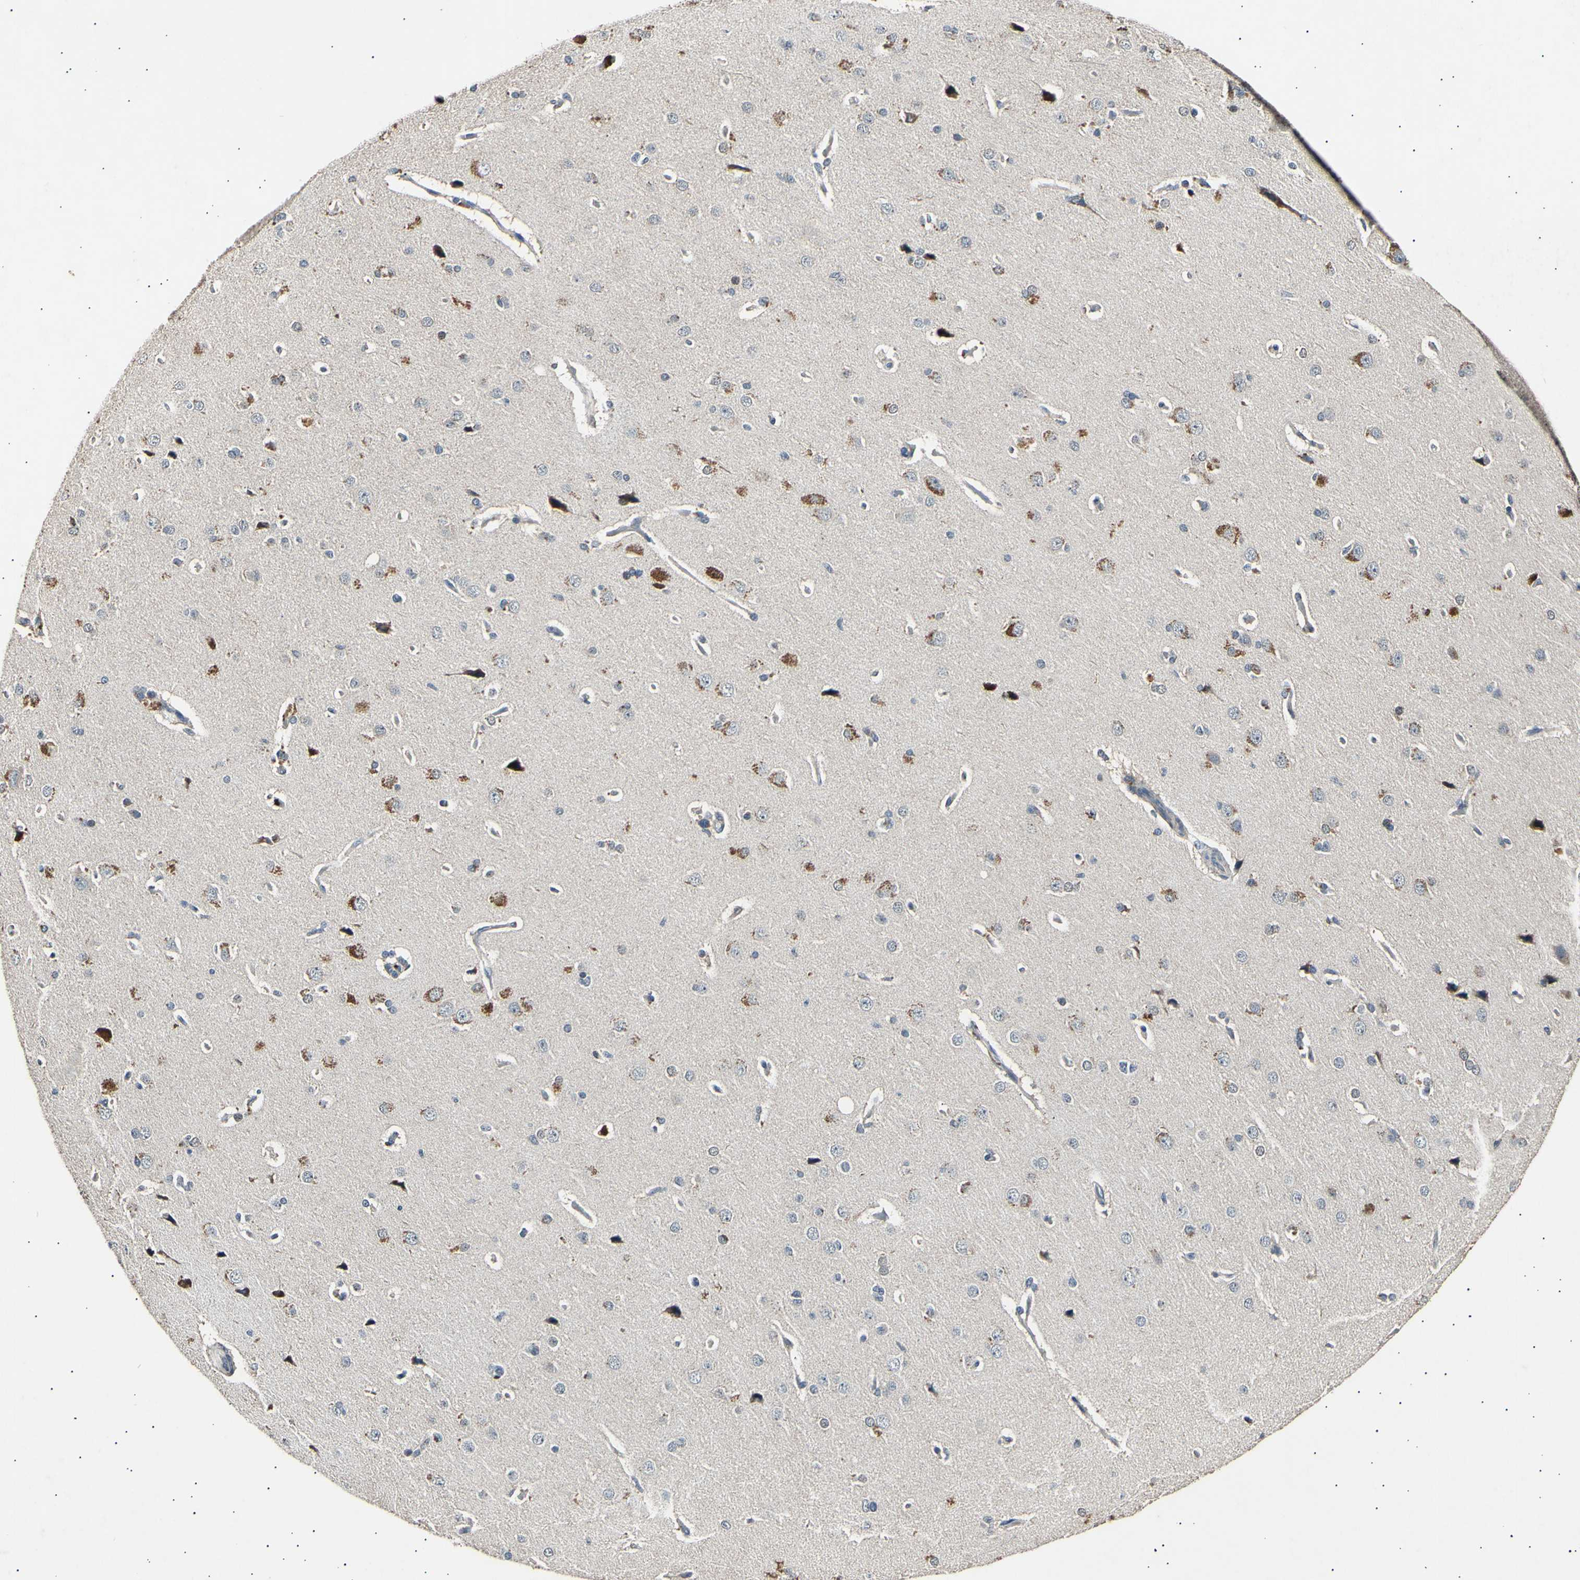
{"staining": {"intensity": "weak", "quantity": "25%-75%", "location": "cytoplasmic/membranous"}, "tissue": "cerebral cortex", "cell_type": "Endothelial cells", "image_type": "normal", "snomed": [{"axis": "morphology", "description": "Normal tissue, NOS"}, {"axis": "topography", "description": "Cerebral cortex"}], "caption": "Weak cytoplasmic/membranous staining for a protein is present in approximately 25%-75% of endothelial cells of unremarkable cerebral cortex using immunohistochemistry (IHC).", "gene": "ADCY3", "patient": {"sex": "male", "age": 62}}